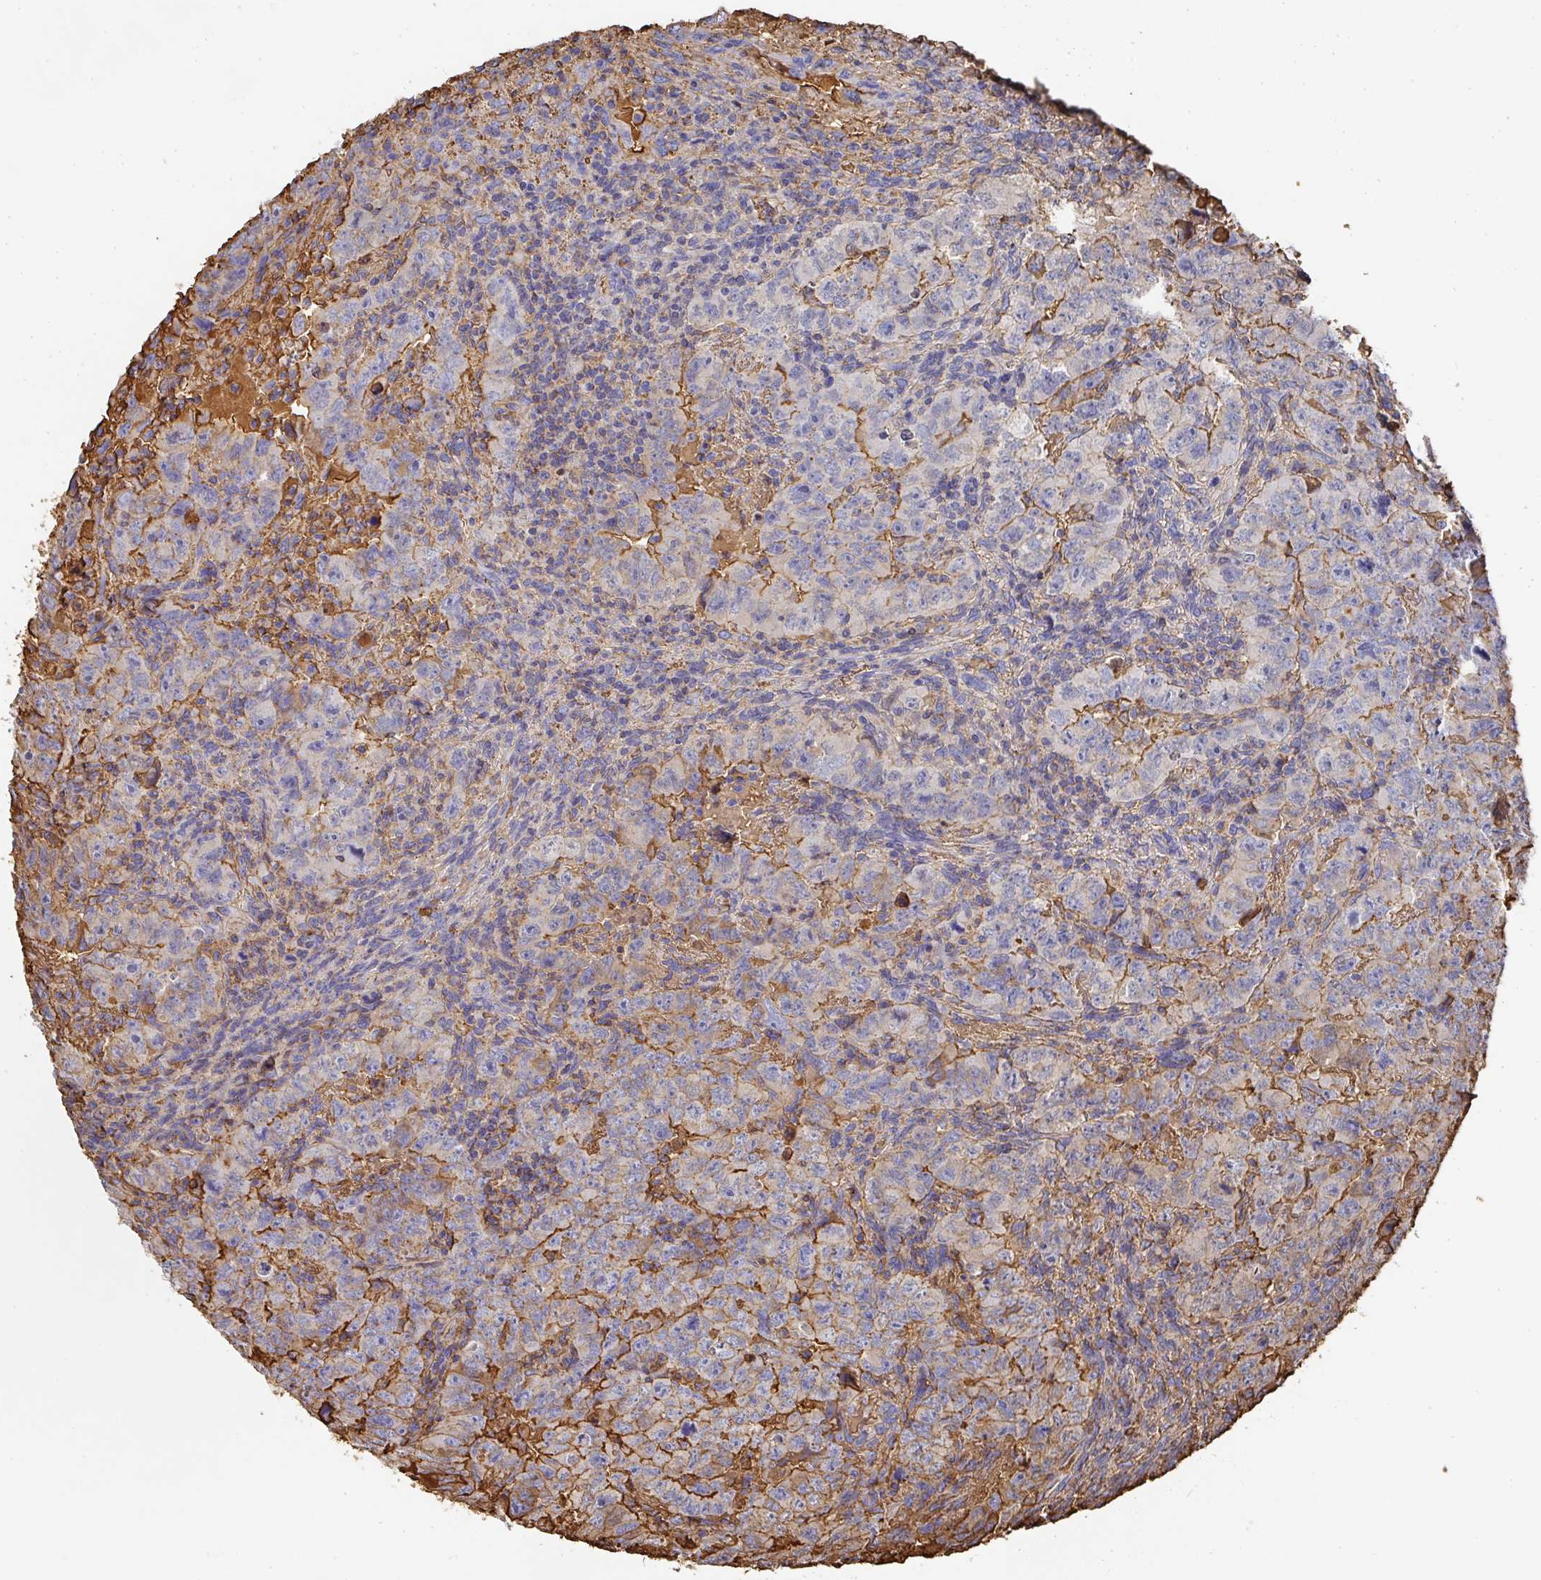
{"staining": {"intensity": "moderate", "quantity": "<25%", "location": "cytoplasmic/membranous"}, "tissue": "testis cancer", "cell_type": "Tumor cells", "image_type": "cancer", "snomed": [{"axis": "morphology", "description": "Carcinoma, Embryonal, NOS"}, {"axis": "topography", "description": "Testis"}], "caption": "About <25% of tumor cells in human embryonal carcinoma (testis) reveal moderate cytoplasmic/membranous protein positivity as visualized by brown immunohistochemical staining.", "gene": "ALB", "patient": {"sex": "male", "age": 24}}